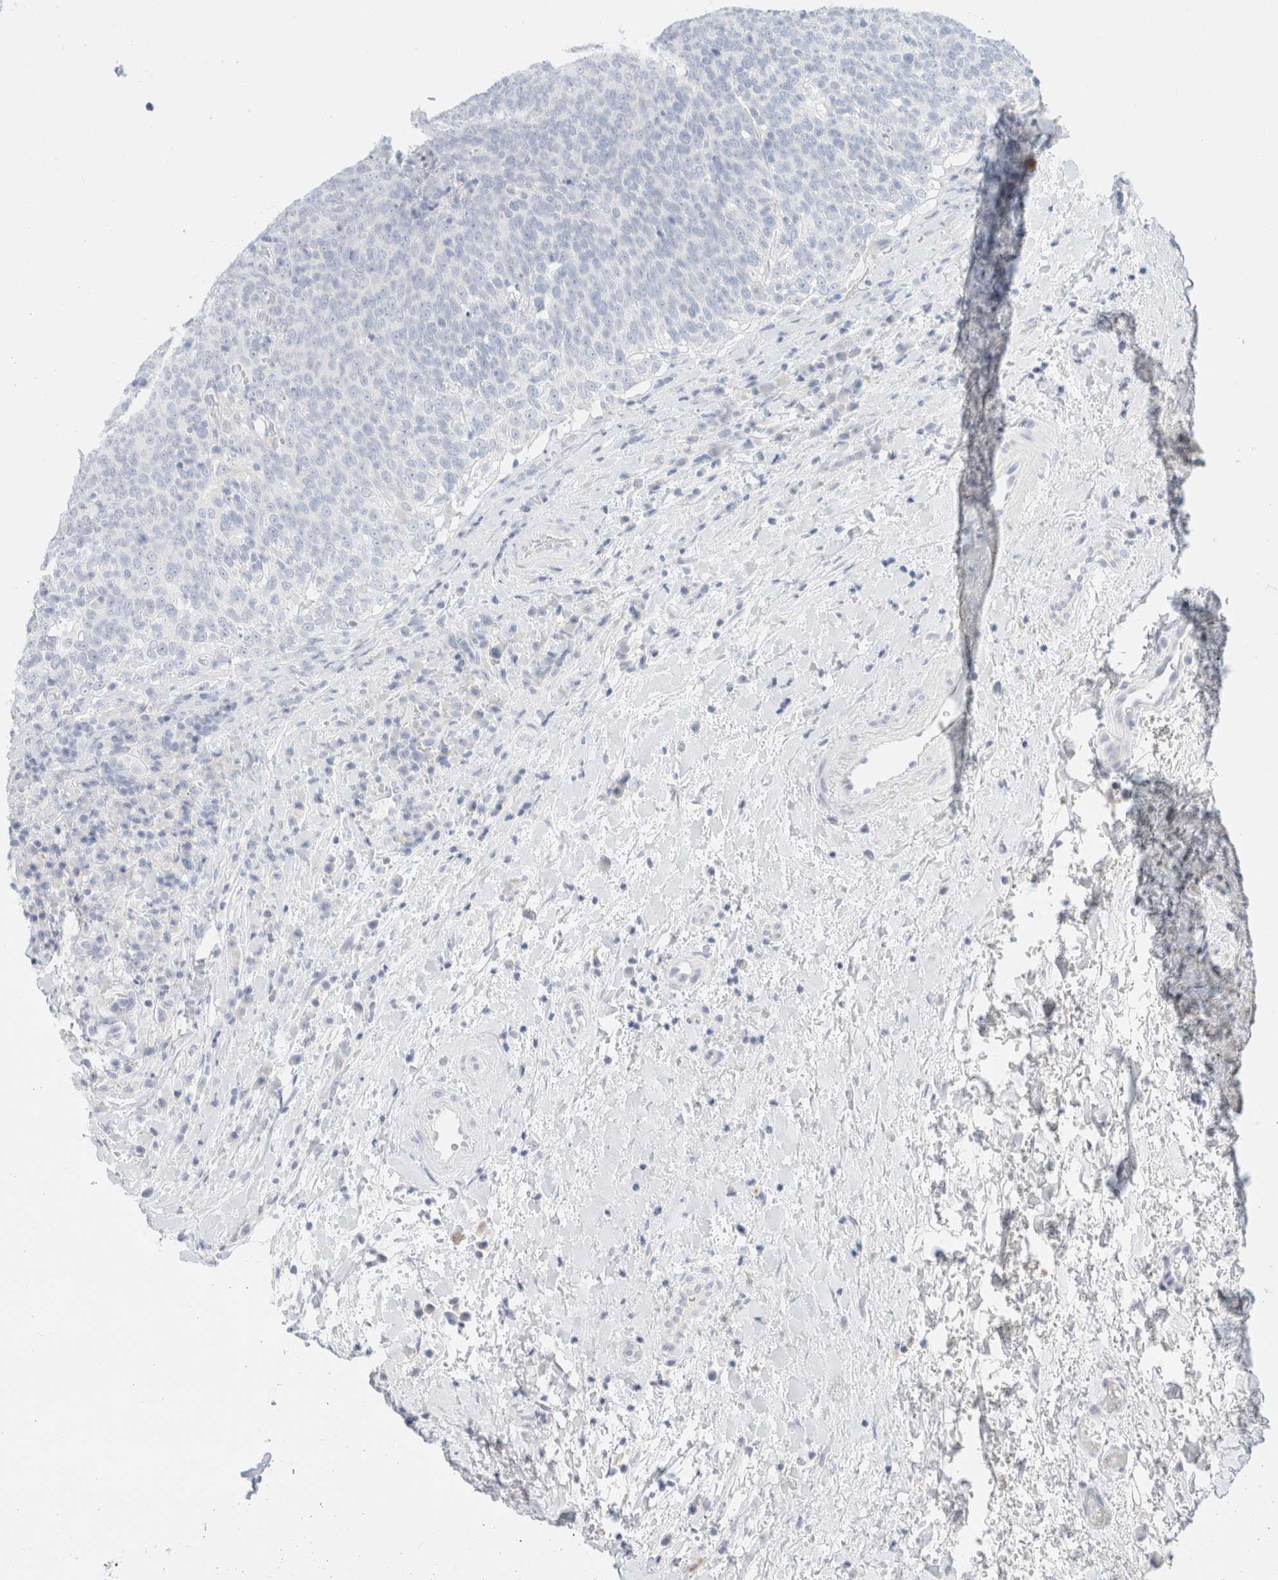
{"staining": {"intensity": "negative", "quantity": "none", "location": "none"}, "tissue": "head and neck cancer", "cell_type": "Tumor cells", "image_type": "cancer", "snomed": [{"axis": "morphology", "description": "Squamous cell carcinoma, NOS"}, {"axis": "morphology", "description": "Squamous cell carcinoma, metastatic, NOS"}, {"axis": "topography", "description": "Lymph node"}, {"axis": "topography", "description": "Head-Neck"}], "caption": "A micrograph of head and neck cancer (squamous cell carcinoma) stained for a protein reveals no brown staining in tumor cells. Nuclei are stained in blue.", "gene": "CPQ", "patient": {"sex": "male", "age": 62}}